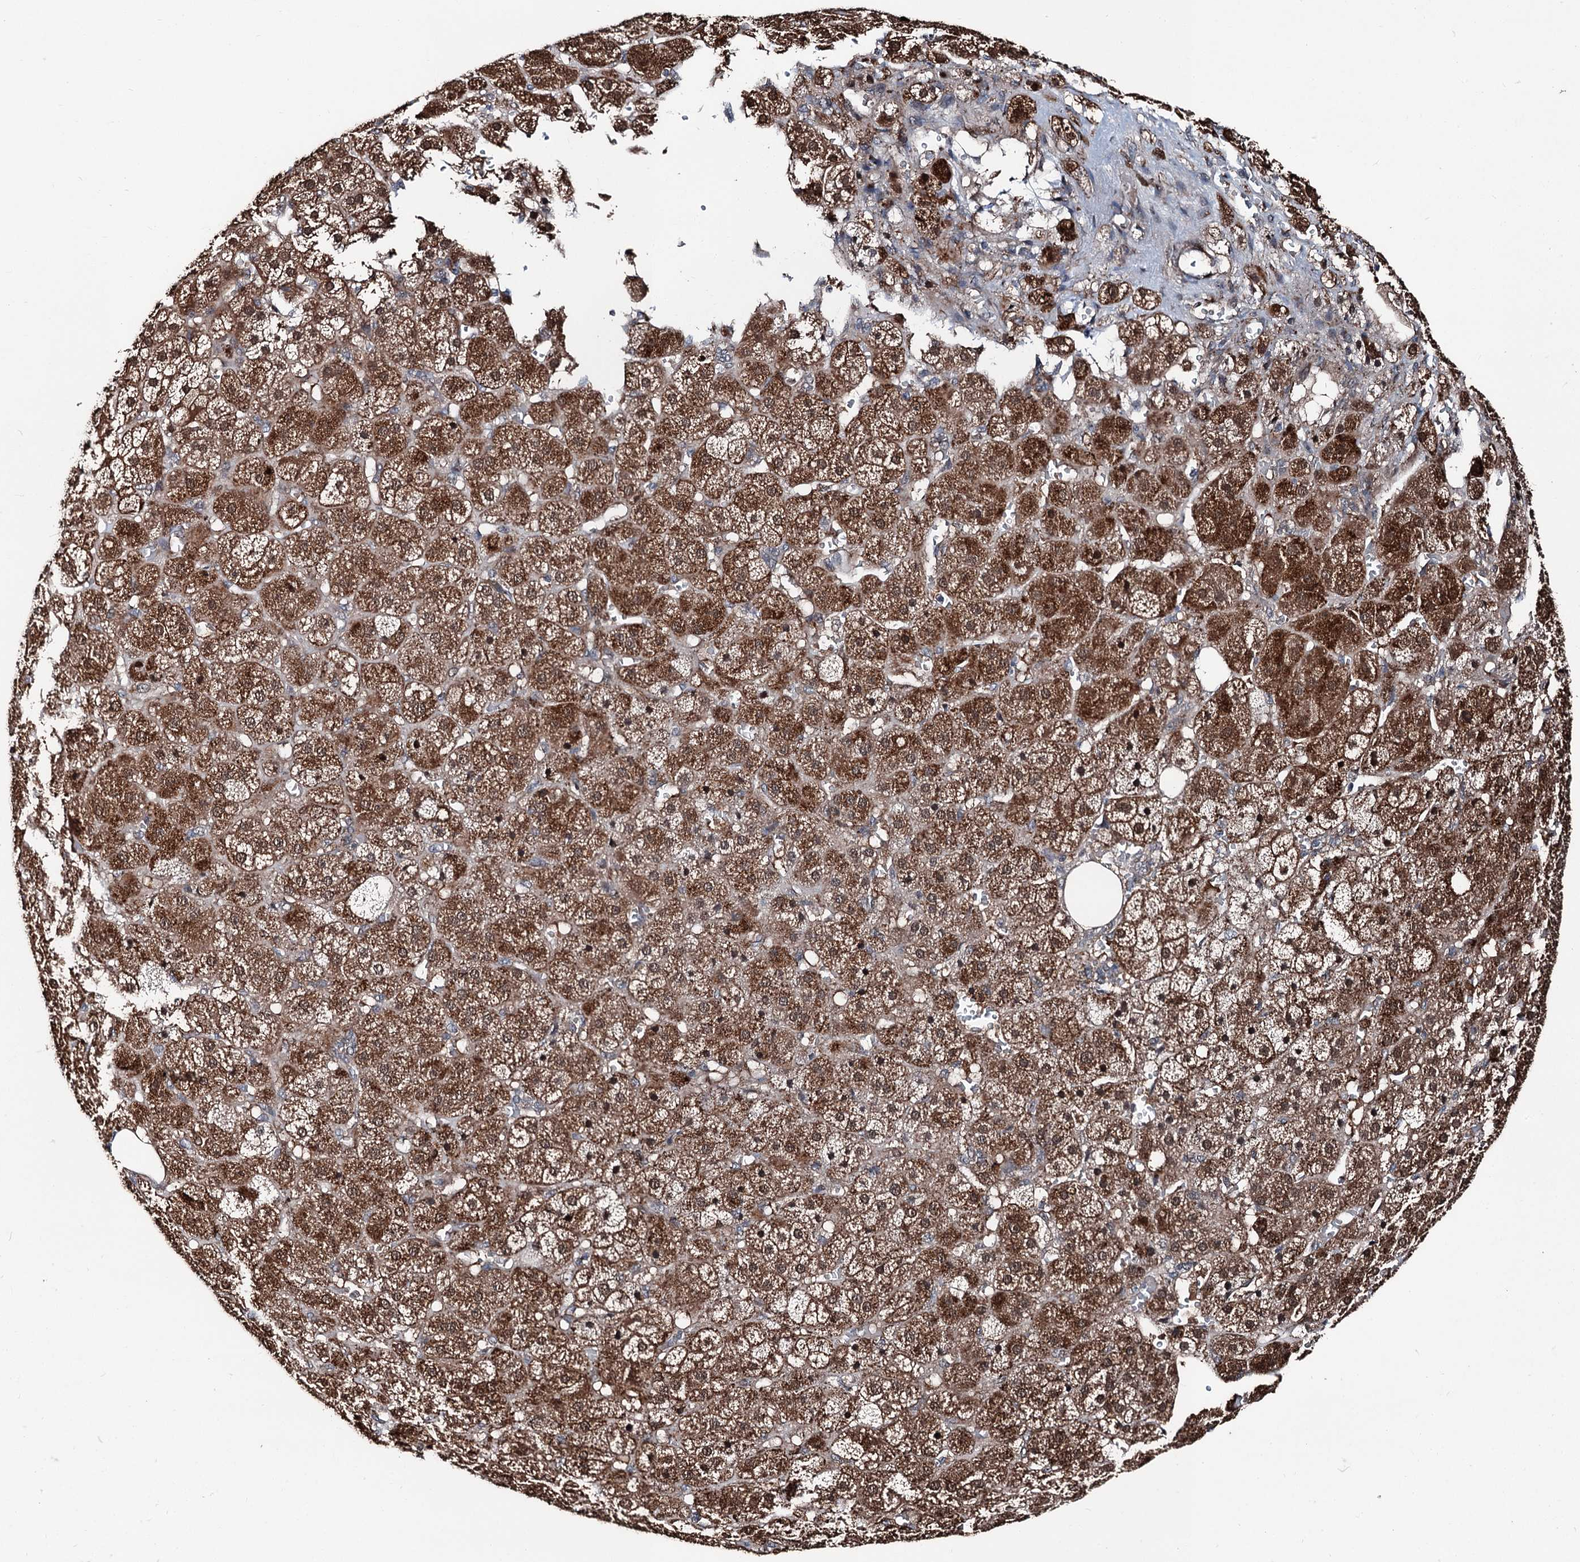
{"staining": {"intensity": "strong", "quantity": ">75%", "location": "cytoplasmic/membranous"}, "tissue": "adrenal gland", "cell_type": "Glandular cells", "image_type": "normal", "snomed": [{"axis": "morphology", "description": "Normal tissue, NOS"}, {"axis": "topography", "description": "Adrenal gland"}], "caption": "An image showing strong cytoplasmic/membranous staining in approximately >75% of glandular cells in unremarkable adrenal gland, as visualized by brown immunohistochemical staining.", "gene": "PSMD13", "patient": {"sex": "female", "age": 57}}